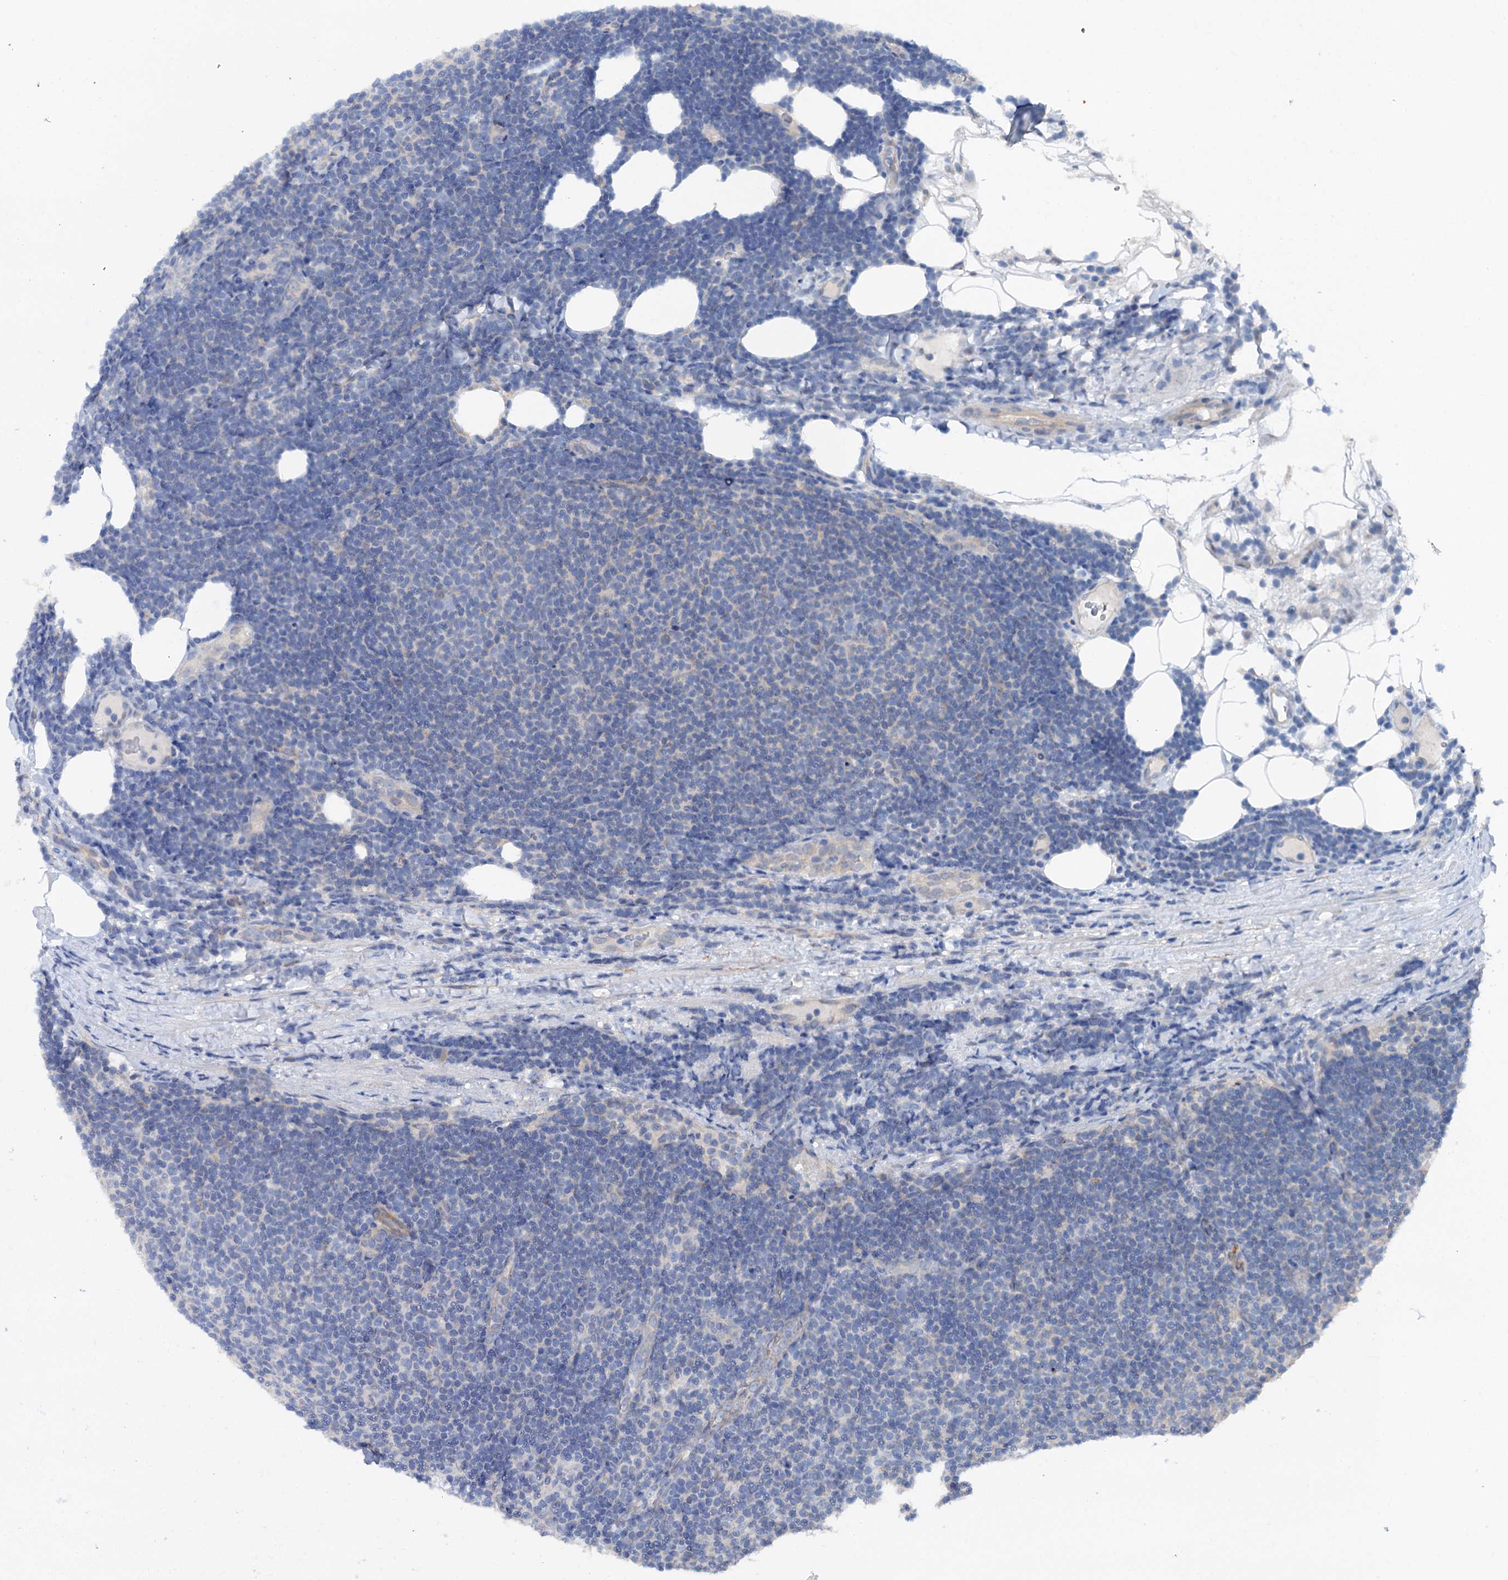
{"staining": {"intensity": "negative", "quantity": "none", "location": "none"}, "tissue": "lymphoma", "cell_type": "Tumor cells", "image_type": "cancer", "snomed": [{"axis": "morphology", "description": "Malignant lymphoma, non-Hodgkin's type, Low grade"}, {"axis": "topography", "description": "Lymph node"}], "caption": "DAB immunohistochemical staining of human low-grade malignant lymphoma, non-Hodgkin's type exhibits no significant positivity in tumor cells. The staining is performed using DAB (3,3'-diaminobenzidine) brown chromogen with nuclei counter-stained in using hematoxylin.", "gene": "SHROOM1", "patient": {"sex": "male", "age": 66}}